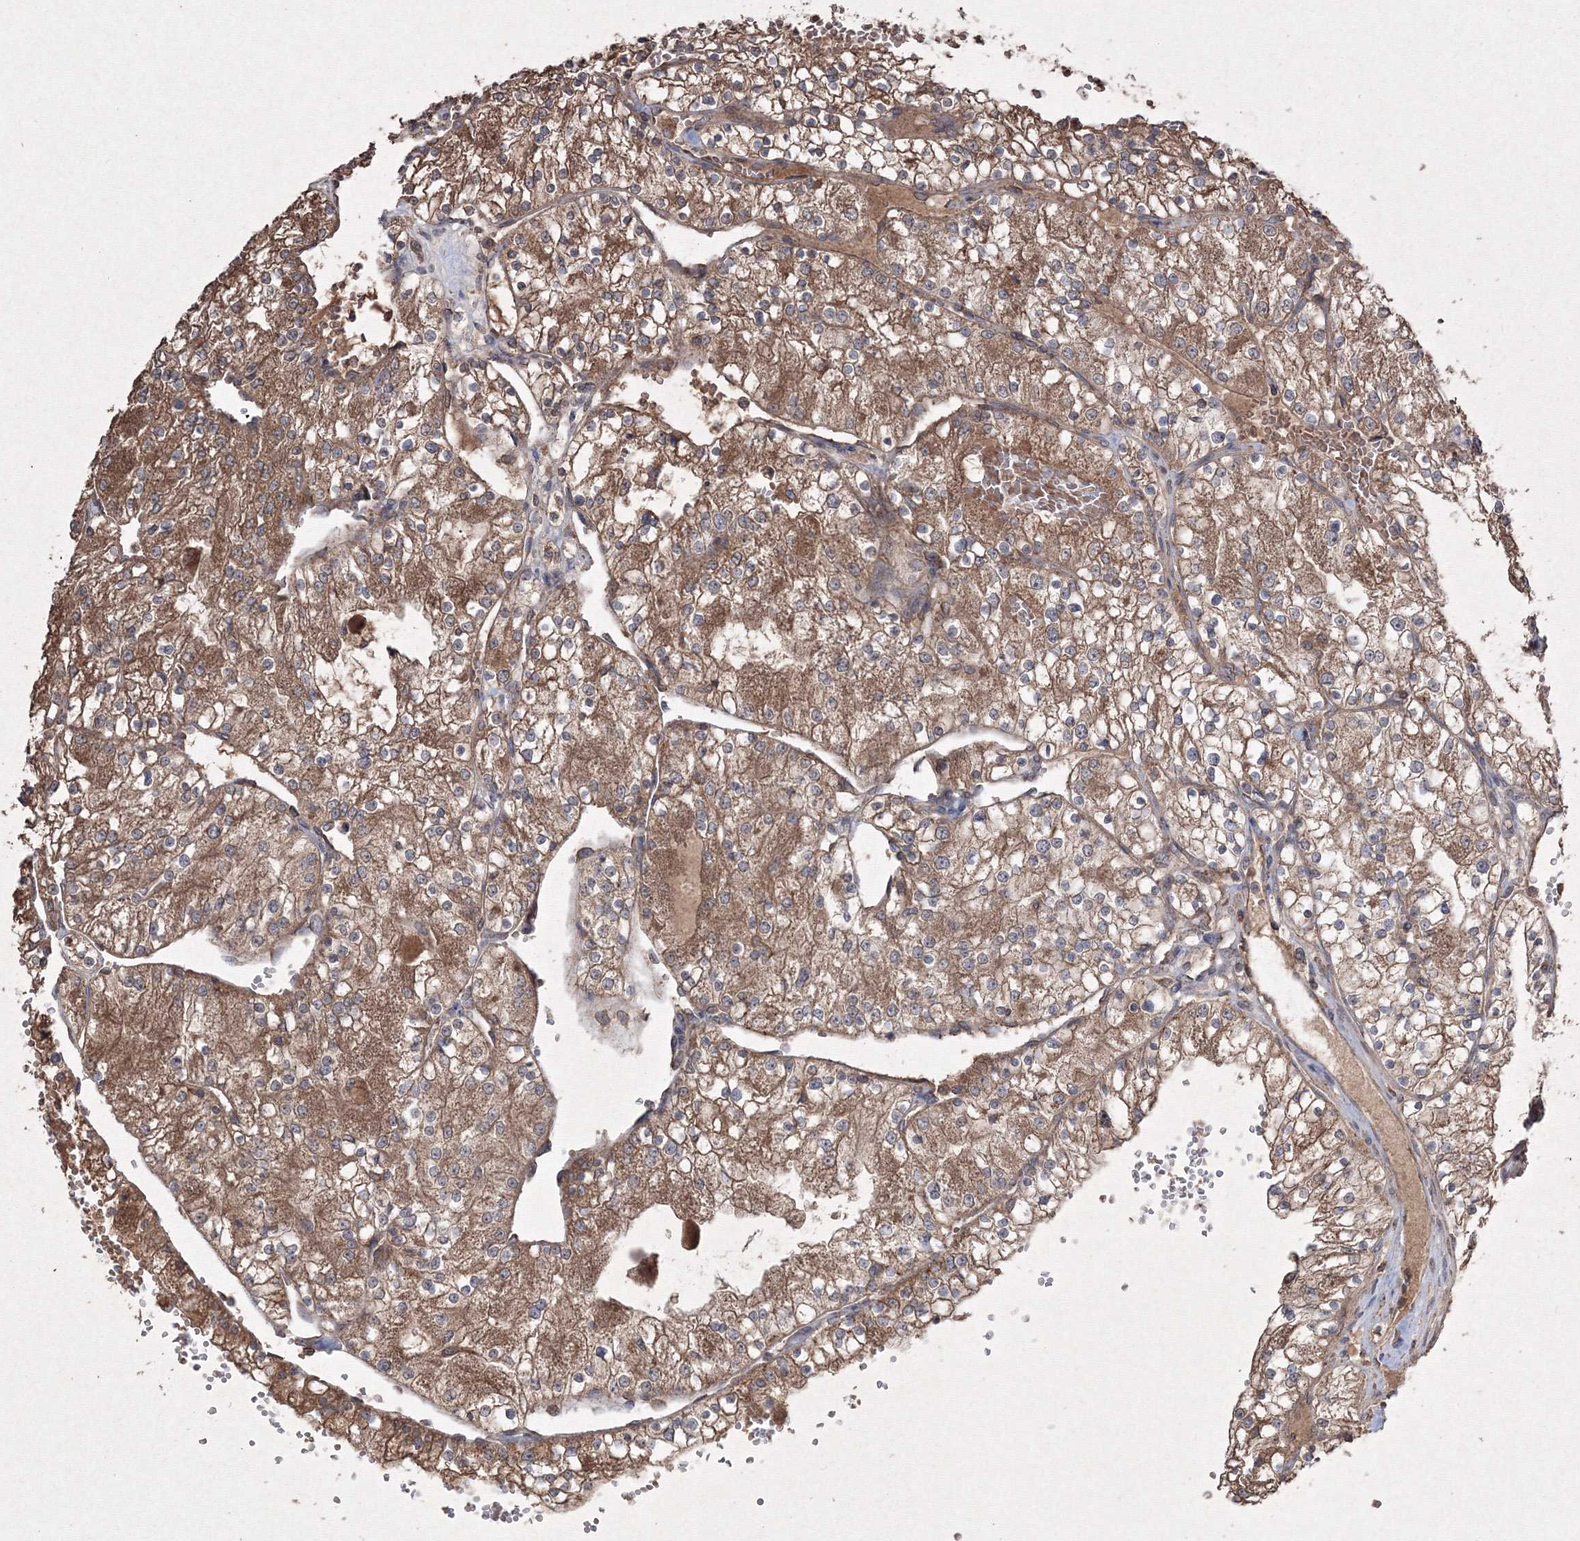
{"staining": {"intensity": "moderate", "quantity": ">75%", "location": "cytoplasmic/membranous"}, "tissue": "renal cancer", "cell_type": "Tumor cells", "image_type": "cancer", "snomed": [{"axis": "morphology", "description": "Normal tissue, NOS"}, {"axis": "morphology", "description": "Adenocarcinoma, NOS"}, {"axis": "topography", "description": "Kidney"}], "caption": "This image demonstrates immunohistochemistry (IHC) staining of renal cancer (adenocarcinoma), with medium moderate cytoplasmic/membranous positivity in approximately >75% of tumor cells.", "gene": "GRSF1", "patient": {"sex": "male", "age": 68}}